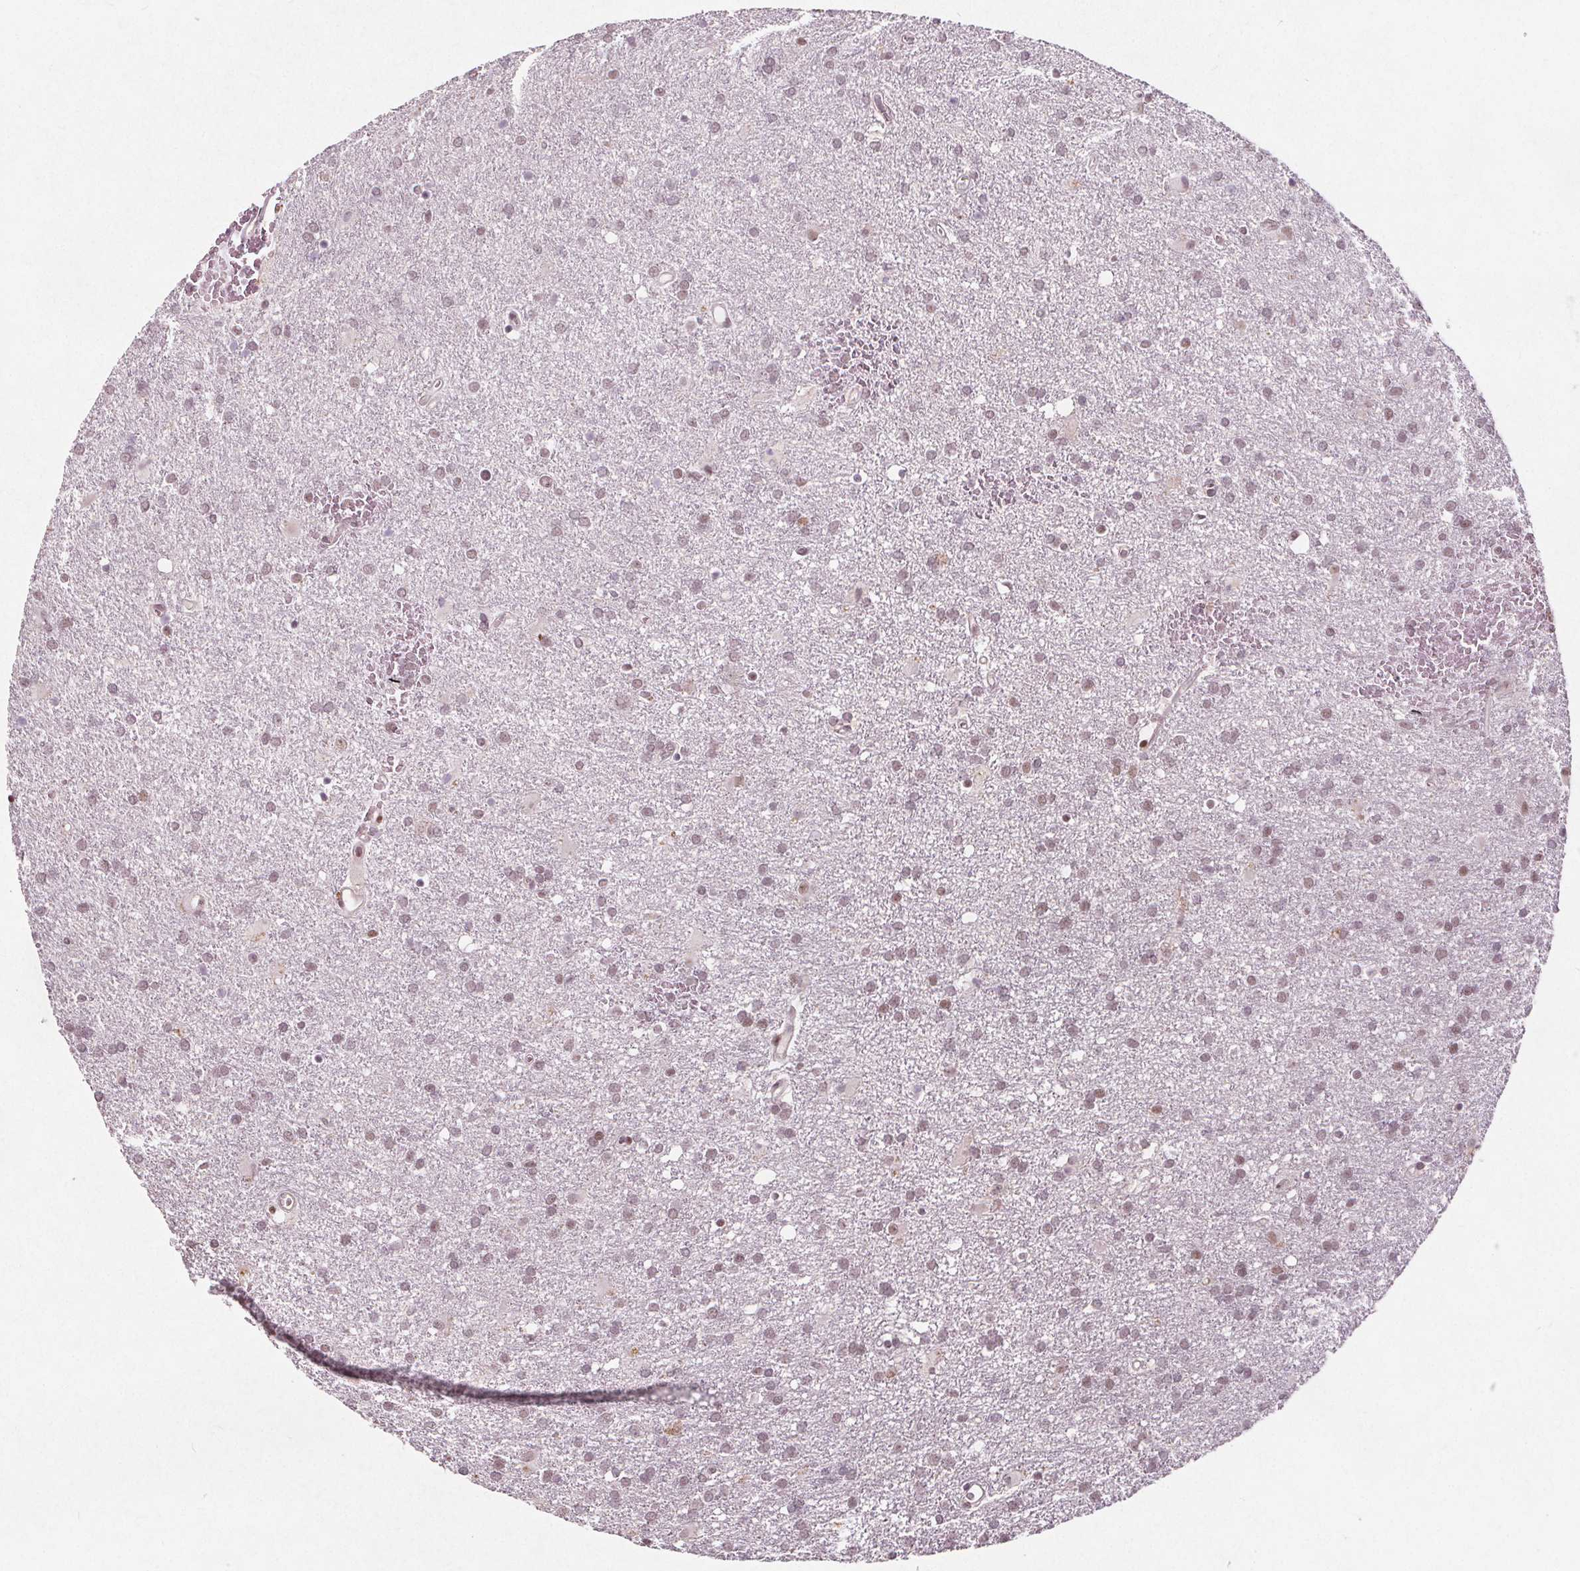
{"staining": {"intensity": "moderate", "quantity": "25%-75%", "location": "nuclear"}, "tissue": "glioma", "cell_type": "Tumor cells", "image_type": "cancer", "snomed": [{"axis": "morphology", "description": "Glioma, malignant, Low grade"}, {"axis": "topography", "description": "Brain"}], "caption": "Immunohistochemistry (IHC) staining of glioma, which displays medium levels of moderate nuclear staining in about 25%-75% of tumor cells indicating moderate nuclear protein staining. The staining was performed using DAB (3,3'-diaminobenzidine) (brown) for protein detection and nuclei were counterstained in hematoxylin (blue).", "gene": "TAF6L", "patient": {"sex": "male", "age": 66}}